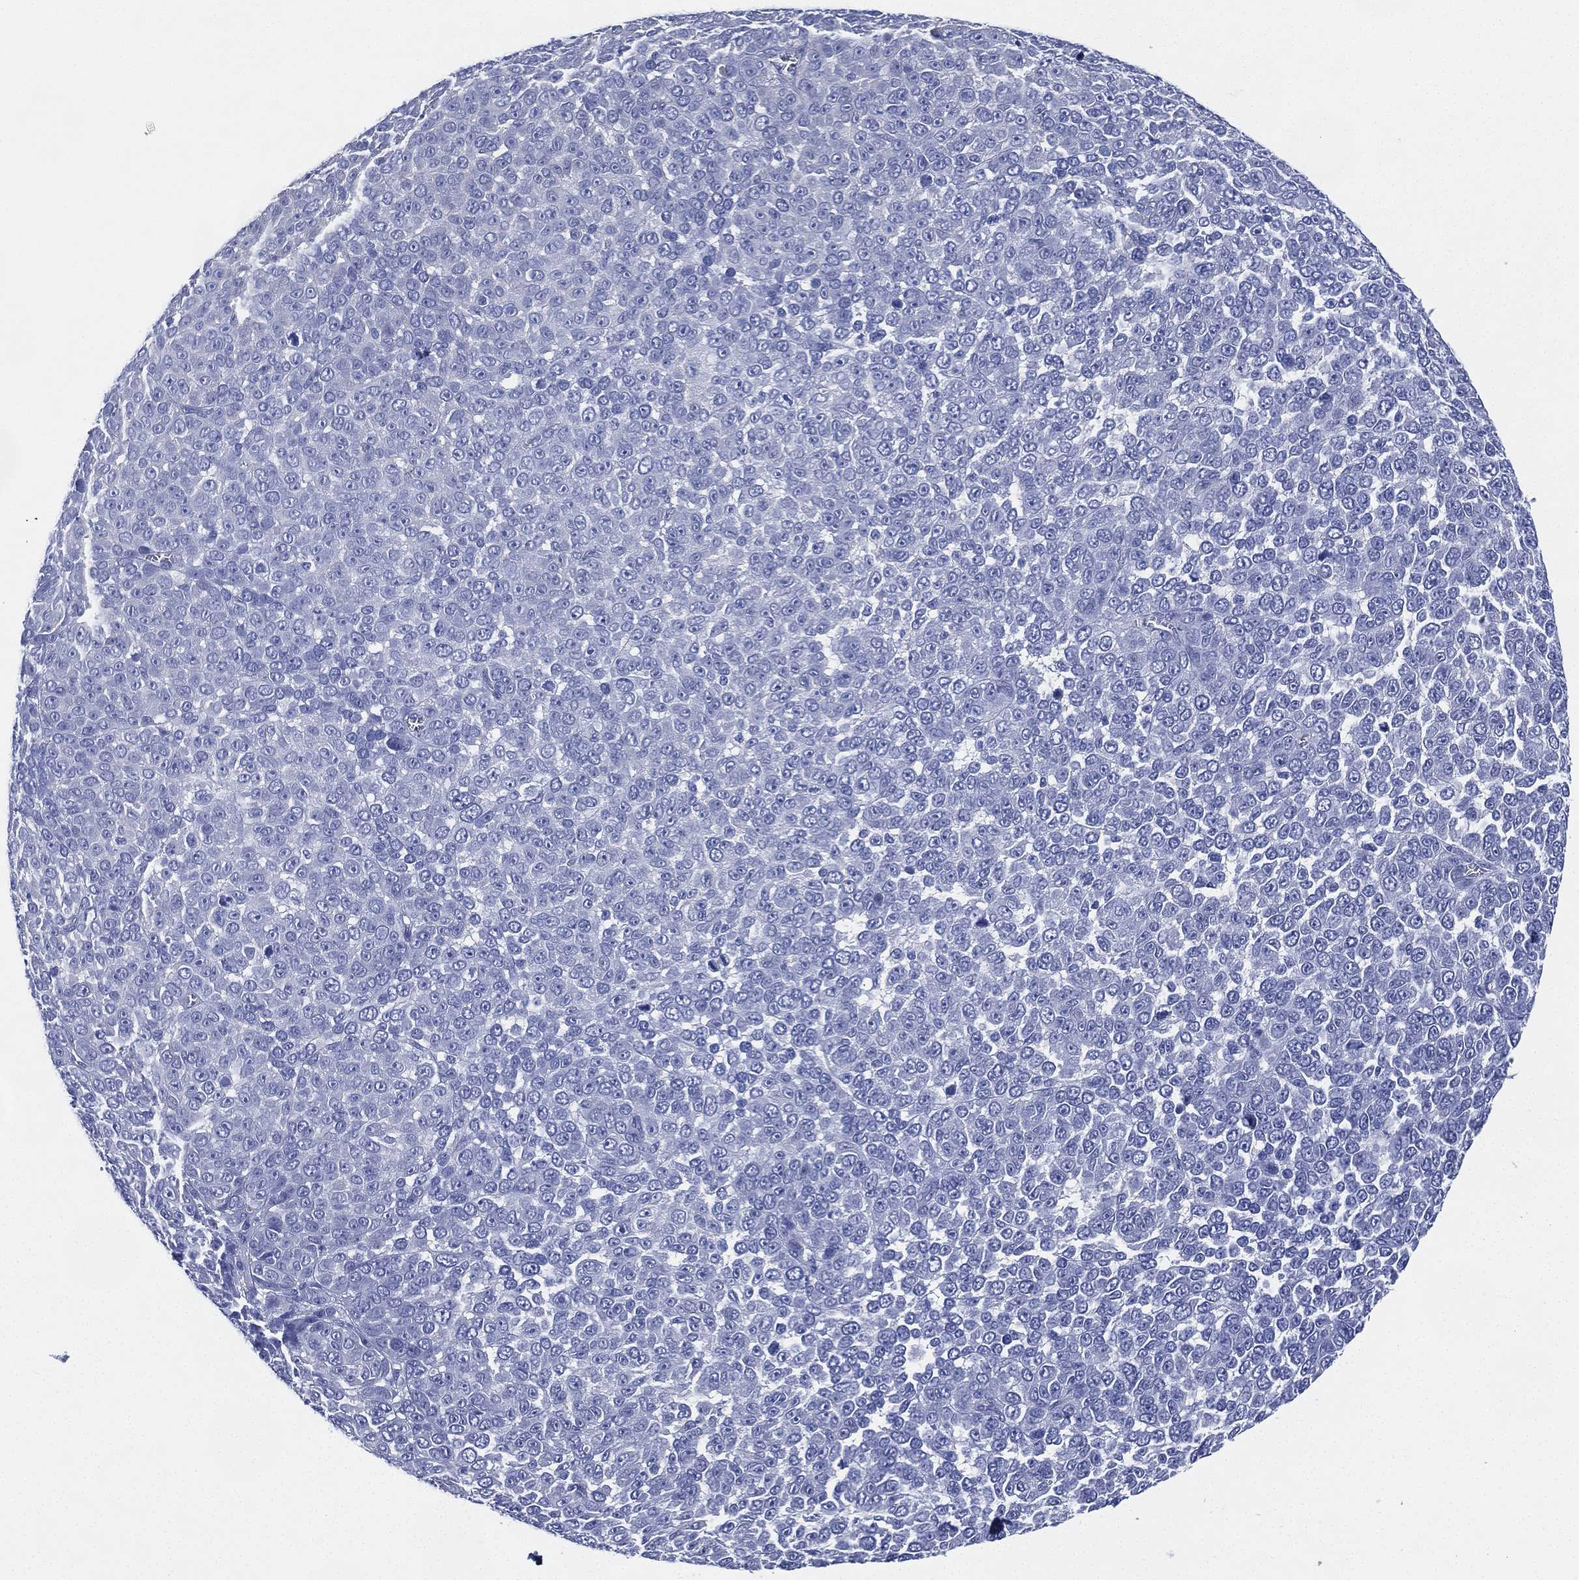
{"staining": {"intensity": "negative", "quantity": "none", "location": "none"}, "tissue": "melanoma", "cell_type": "Tumor cells", "image_type": "cancer", "snomed": [{"axis": "morphology", "description": "Malignant melanoma, NOS"}, {"axis": "topography", "description": "Skin"}], "caption": "This histopathology image is of melanoma stained with IHC to label a protein in brown with the nuclei are counter-stained blue. There is no expression in tumor cells. The staining is performed using DAB brown chromogen with nuclei counter-stained in using hematoxylin.", "gene": "CCDC70", "patient": {"sex": "female", "age": 95}}